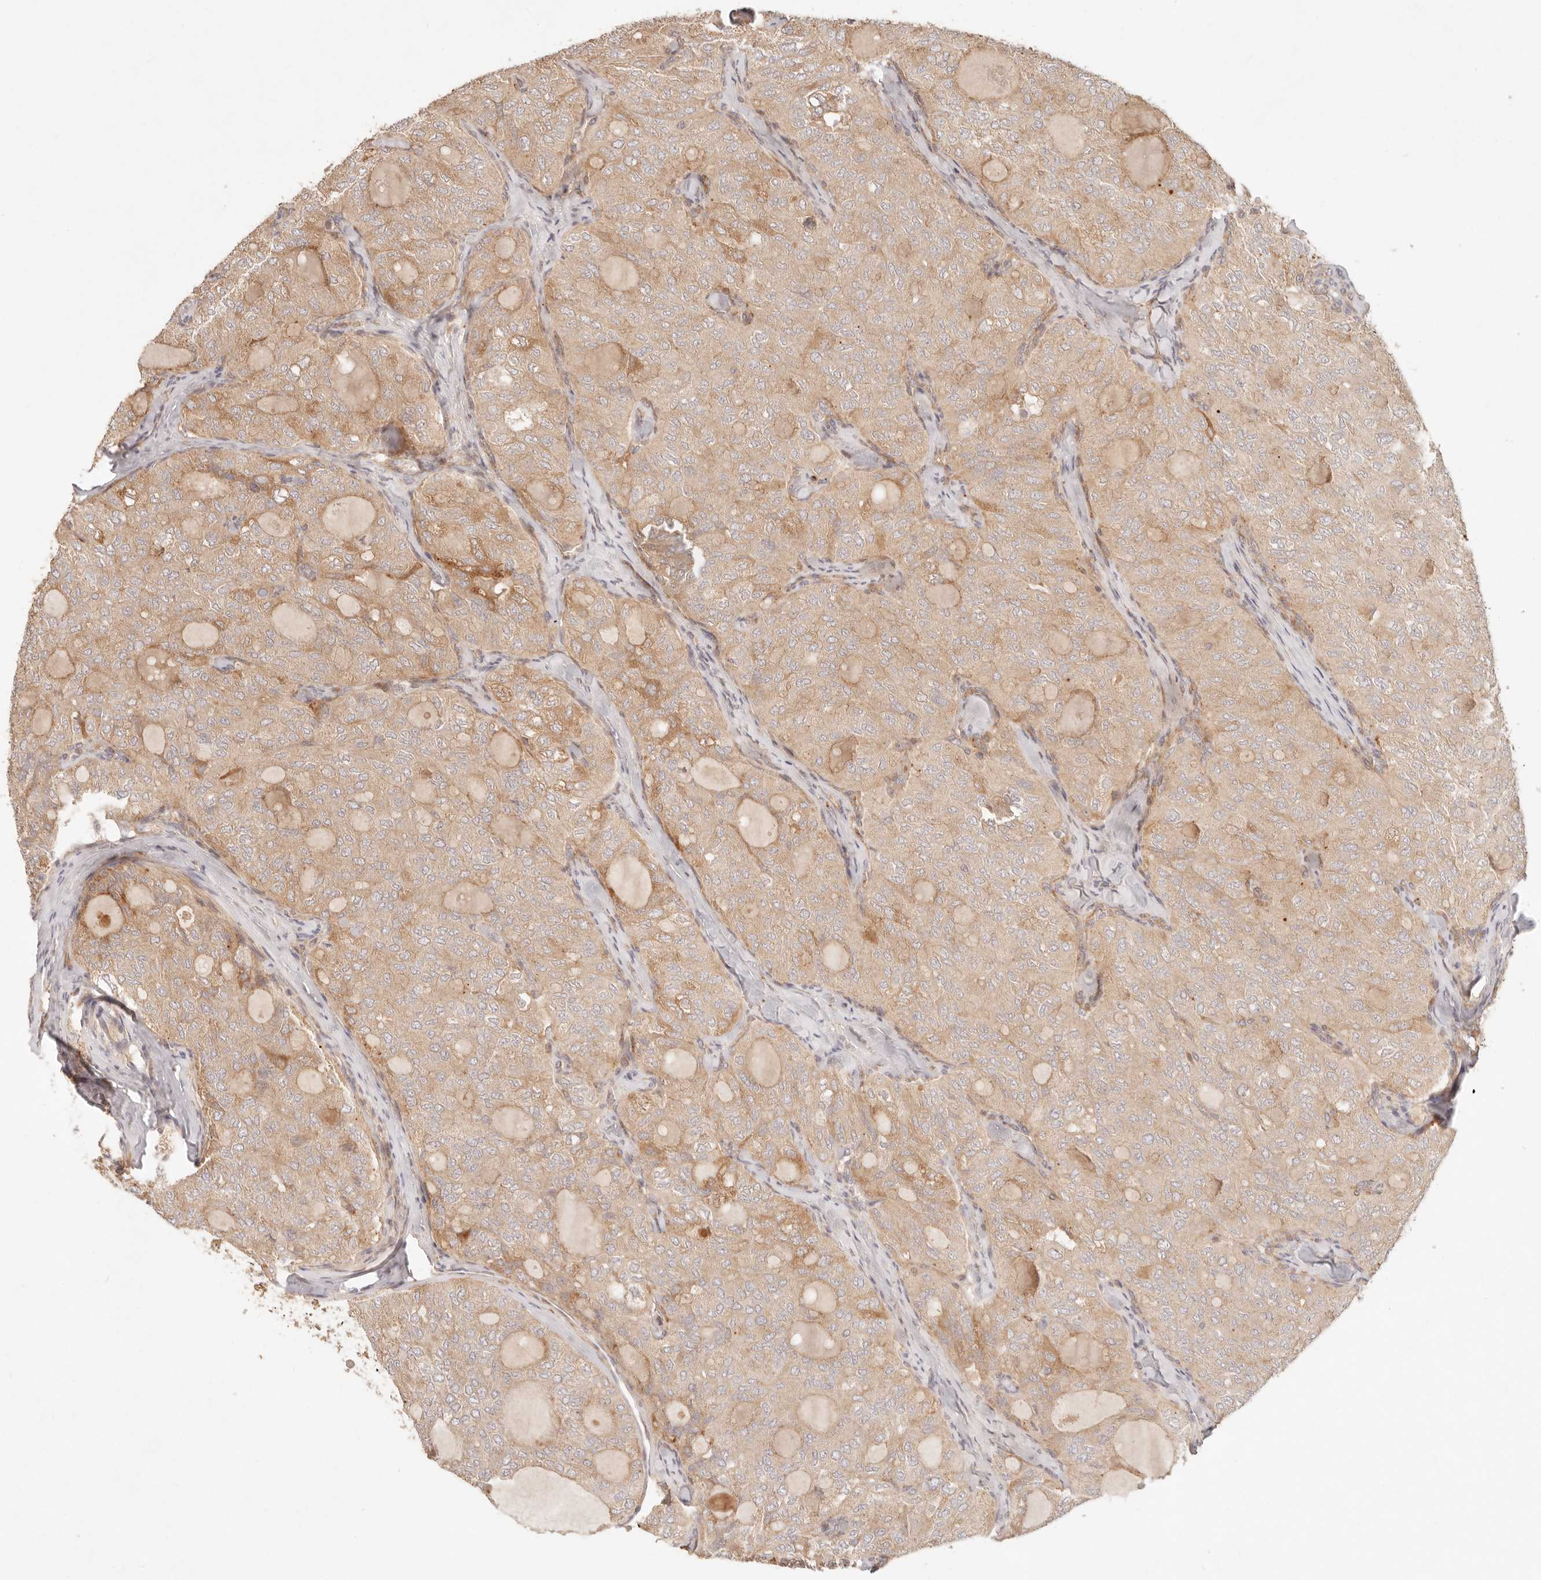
{"staining": {"intensity": "weak", "quantity": ">75%", "location": "cytoplasmic/membranous"}, "tissue": "thyroid cancer", "cell_type": "Tumor cells", "image_type": "cancer", "snomed": [{"axis": "morphology", "description": "Follicular adenoma carcinoma, NOS"}, {"axis": "topography", "description": "Thyroid gland"}], "caption": "Thyroid cancer (follicular adenoma carcinoma) stained with a protein marker exhibits weak staining in tumor cells.", "gene": "PPP1R3B", "patient": {"sex": "male", "age": 75}}